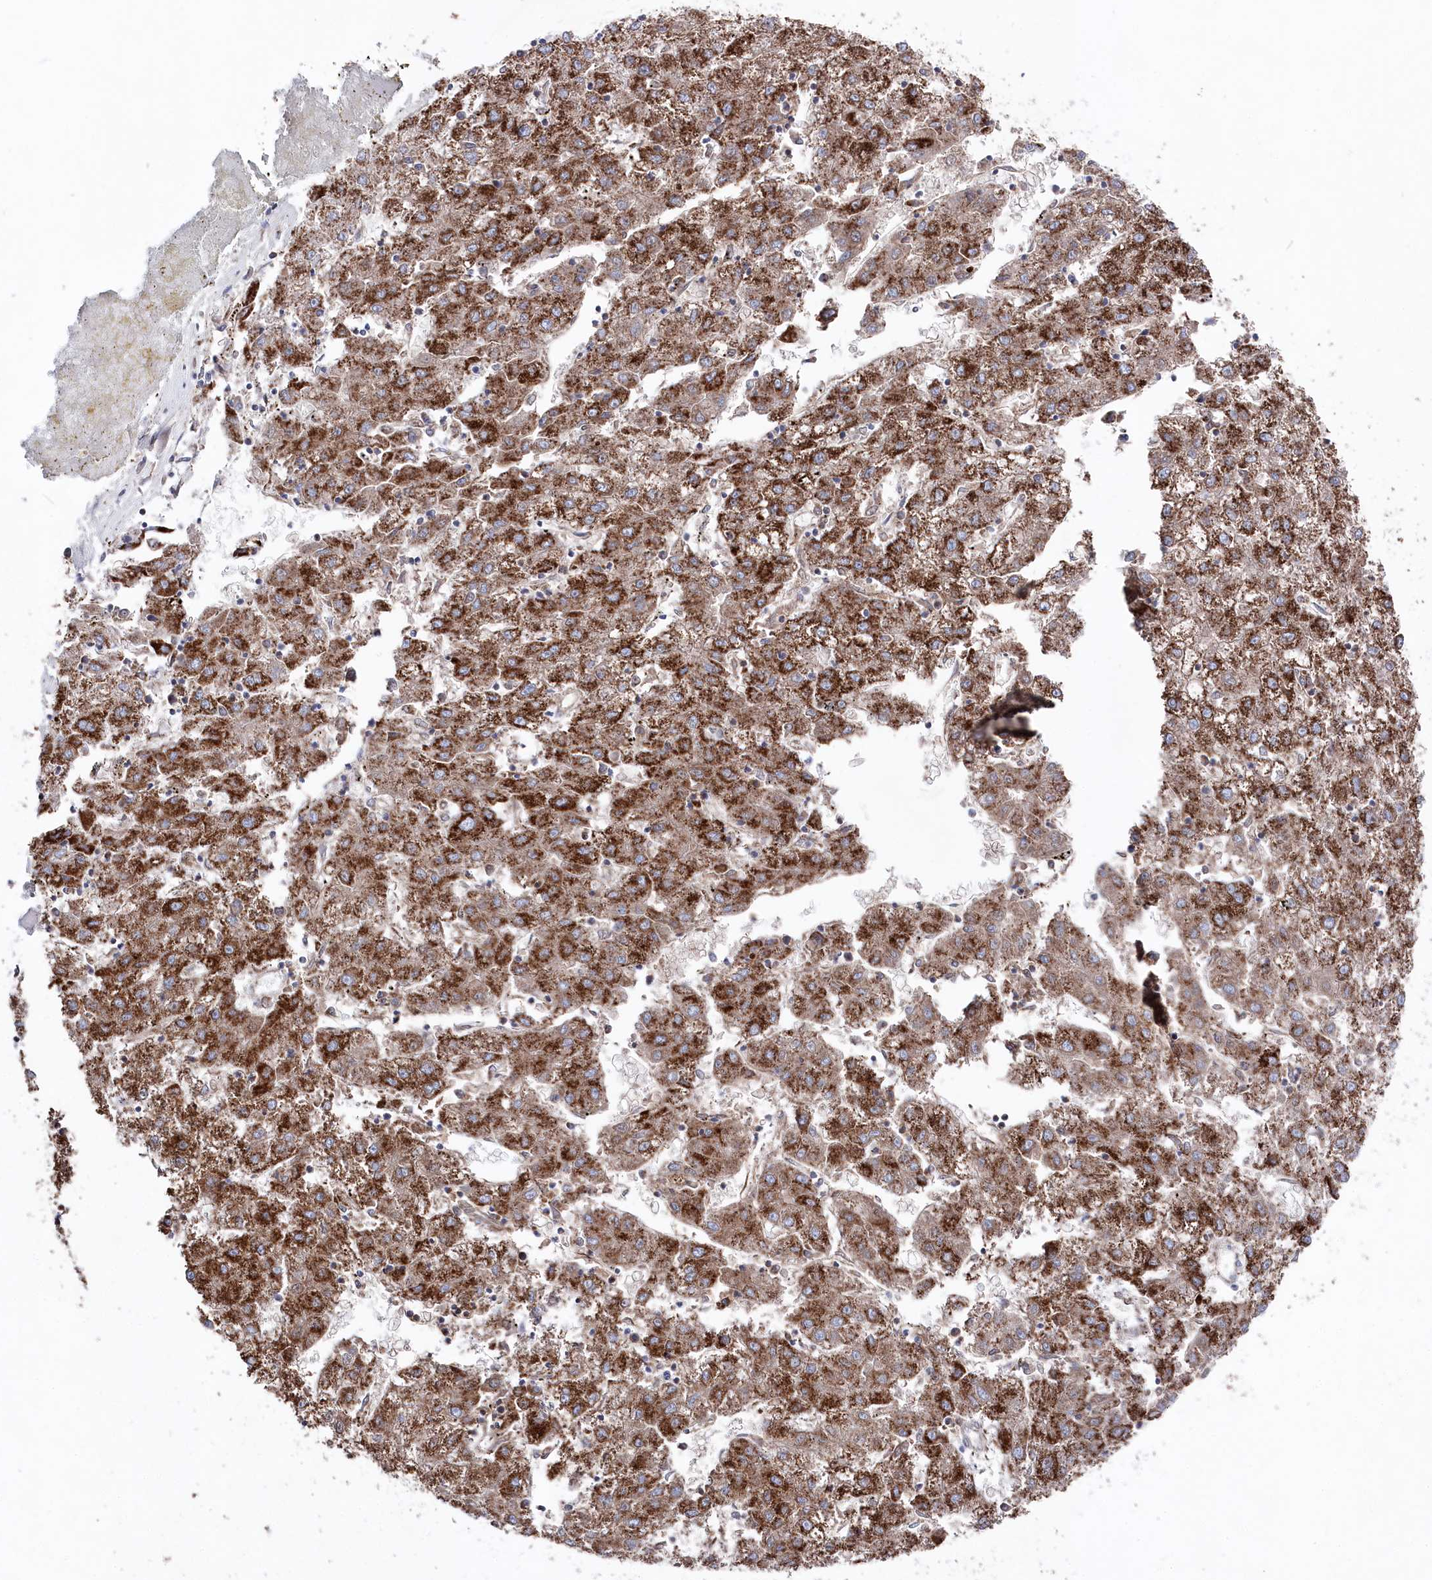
{"staining": {"intensity": "strong", "quantity": ">75%", "location": "cytoplasmic/membranous"}, "tissue": "liver cancer", "cell_type": "Tumor cells", "image_type": "cancer", "snomed": [{"axis": "morphology", "description": "Carcinoma, Hepatocellular, NOS"}, {"axis": "topography", "description": "Liver"}], "caption": "IHC photomicrograph of liver hepatocellular carcinoma stained for a protein (brown), which displays high levels of strong cytoplasmic/membranous positivity in about >75% of tumor cells.", "gene": "GLS2", "patient": {"sex": "male", "age": 72}}